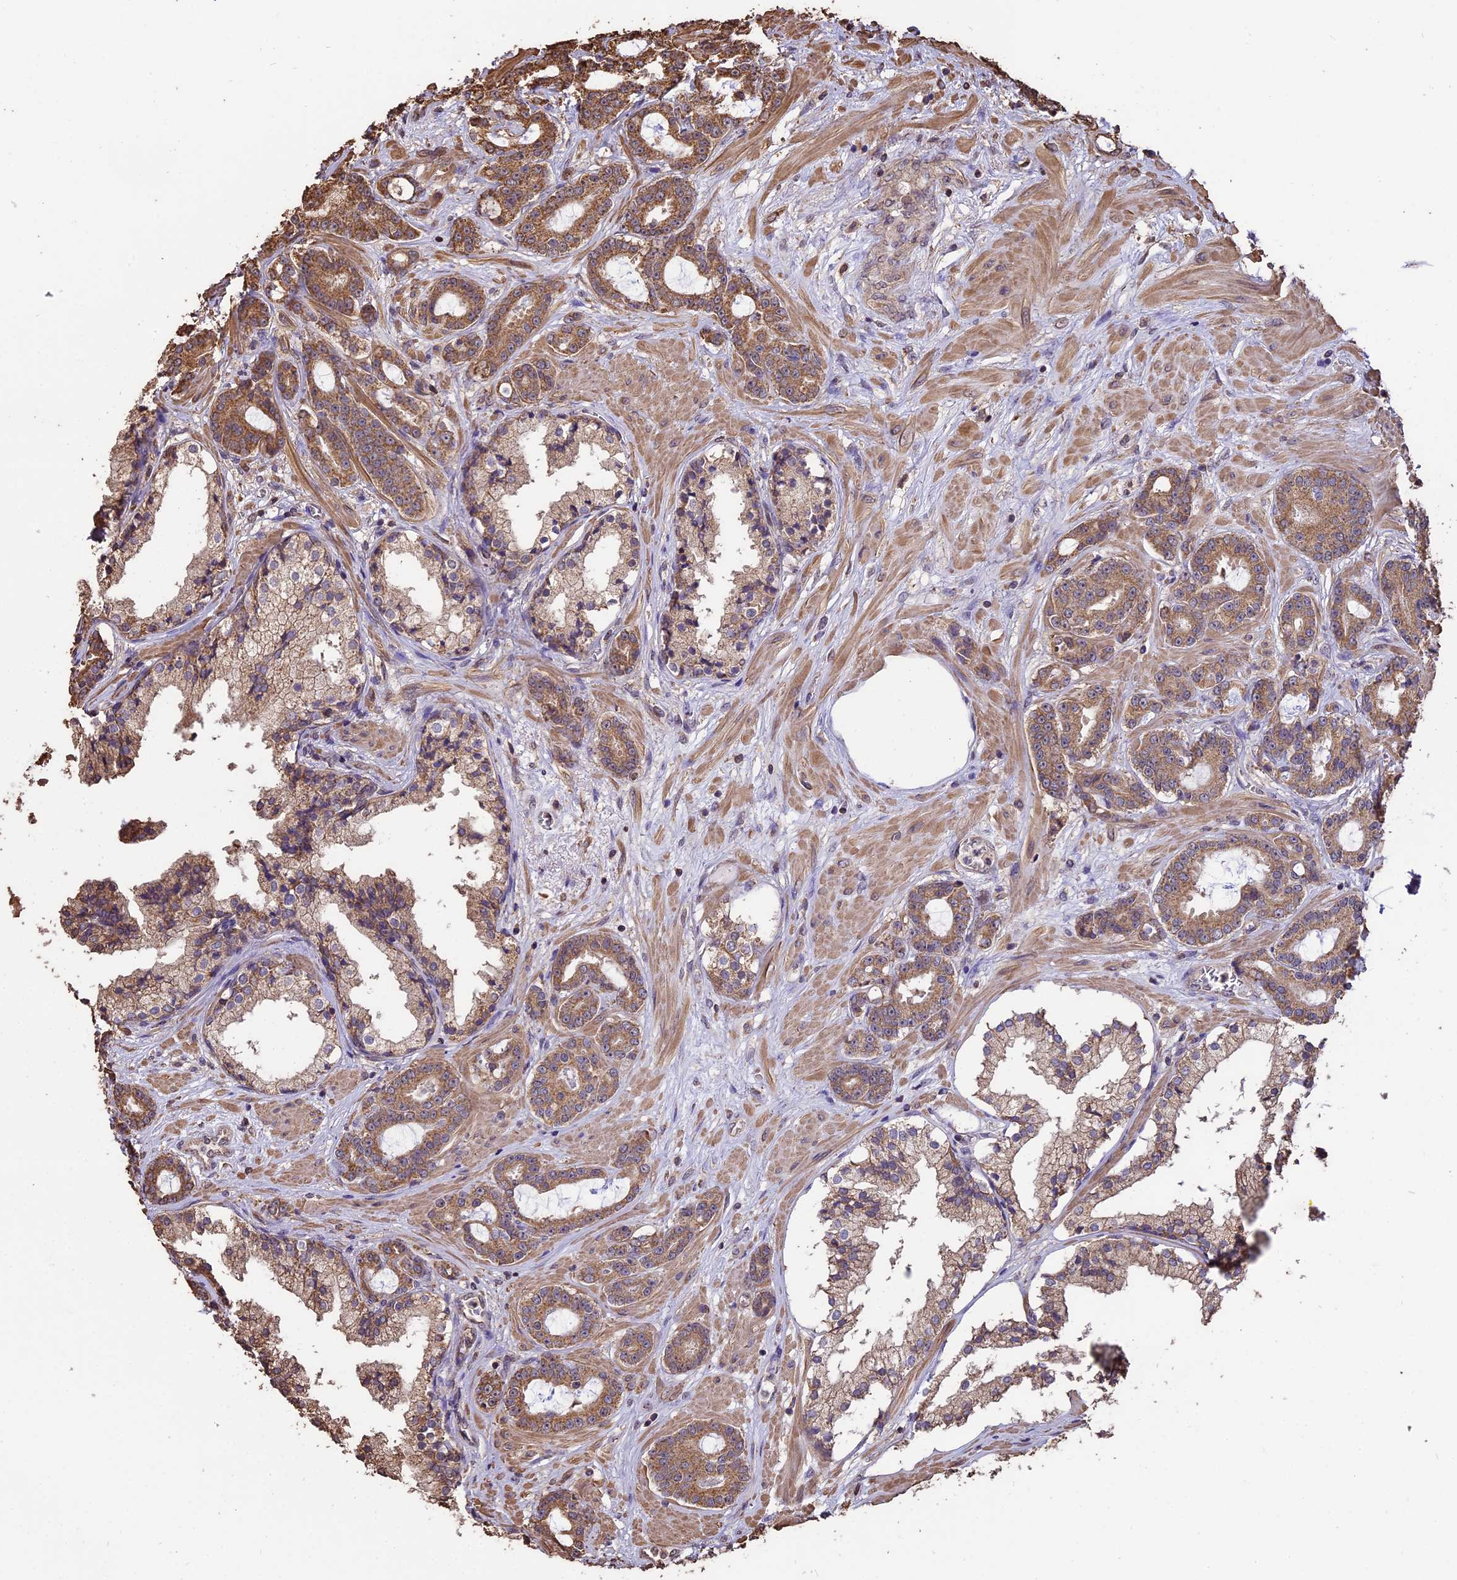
{"staining": {"intensity": "moderate", "quantity": ">75%", "location": "cytoplasmic/membranous"}, "tissue": "prostate cancer", "cell_type": "Tumor cells", "image_type": "cancer", "snomed": [{"axis": "morphology", "description": "Adenocarcinoma, High grade"}, {"axis": "topography", "description": "Prostate"}], "caption": "IHC histopathology image of human prostate cancer (adenocarcinoma (high-grade)) stained for a protein (brown), which displays medium levels of moderate cytoplasmic/membranous expression in approximately >75% of tumor cells.", "gene": "PGPEP1L", "patient": {"sex": "male", "age": 58}}